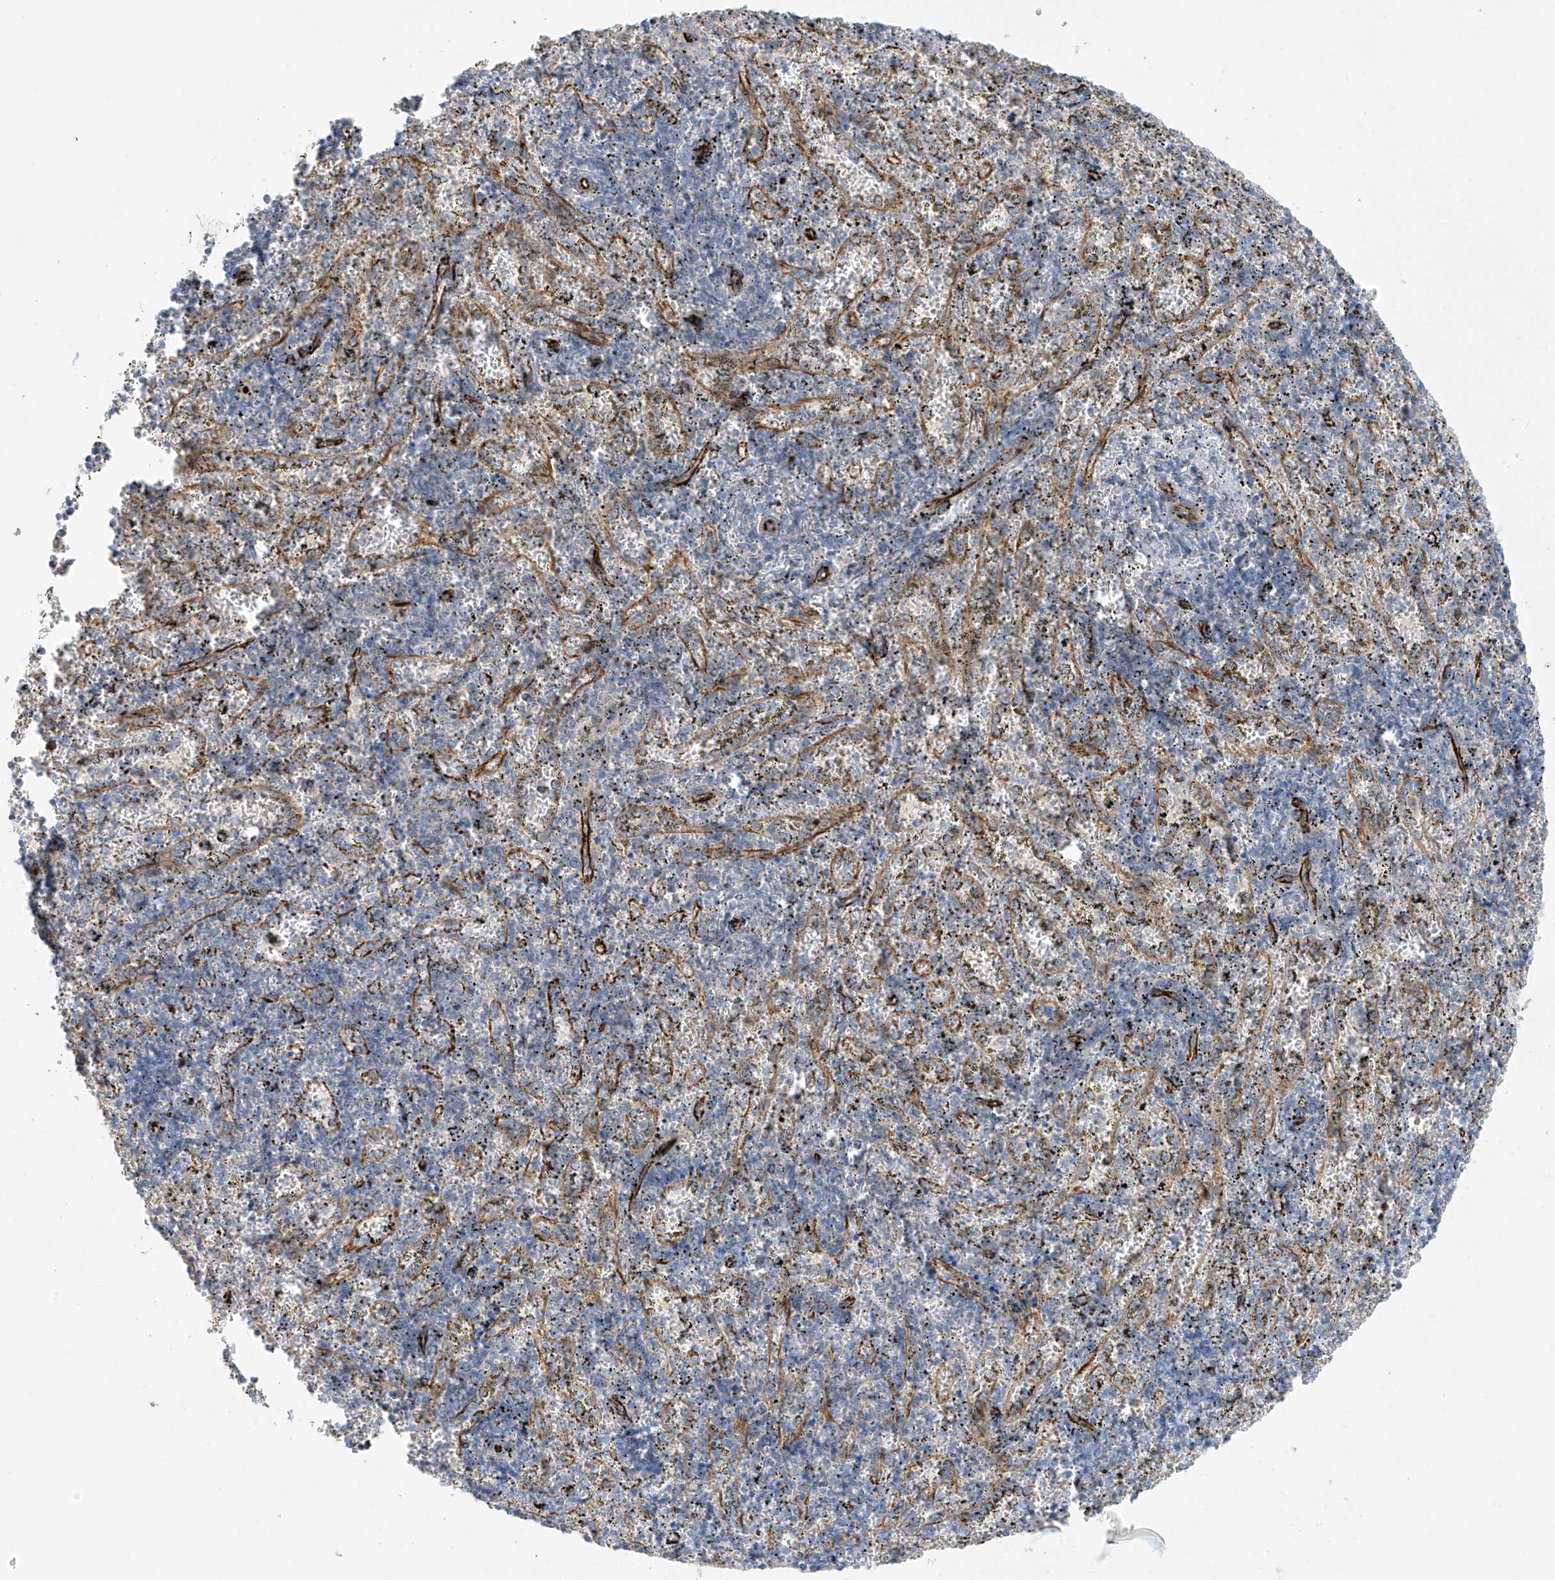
{"staining": {"intensity": "negative", "quantity": "none", "location": "none"}, "tissue": "spleen", "cell_type": "Cells in red pulp", "image_type": "normal", "snomed": [{"axis": "morphology", "description": "Normal tissue, NOS"}, {"axis": "topography", "description": "Spleen"}], "caption": "There is no significant expression in cells in red pulp of spleen. The staining is performed using DAB brown chromogen with nuclei counter-stained in using hematoxylin.", "gene": "HS6ST2", "patient": {"sex": "male", "age": 11}}